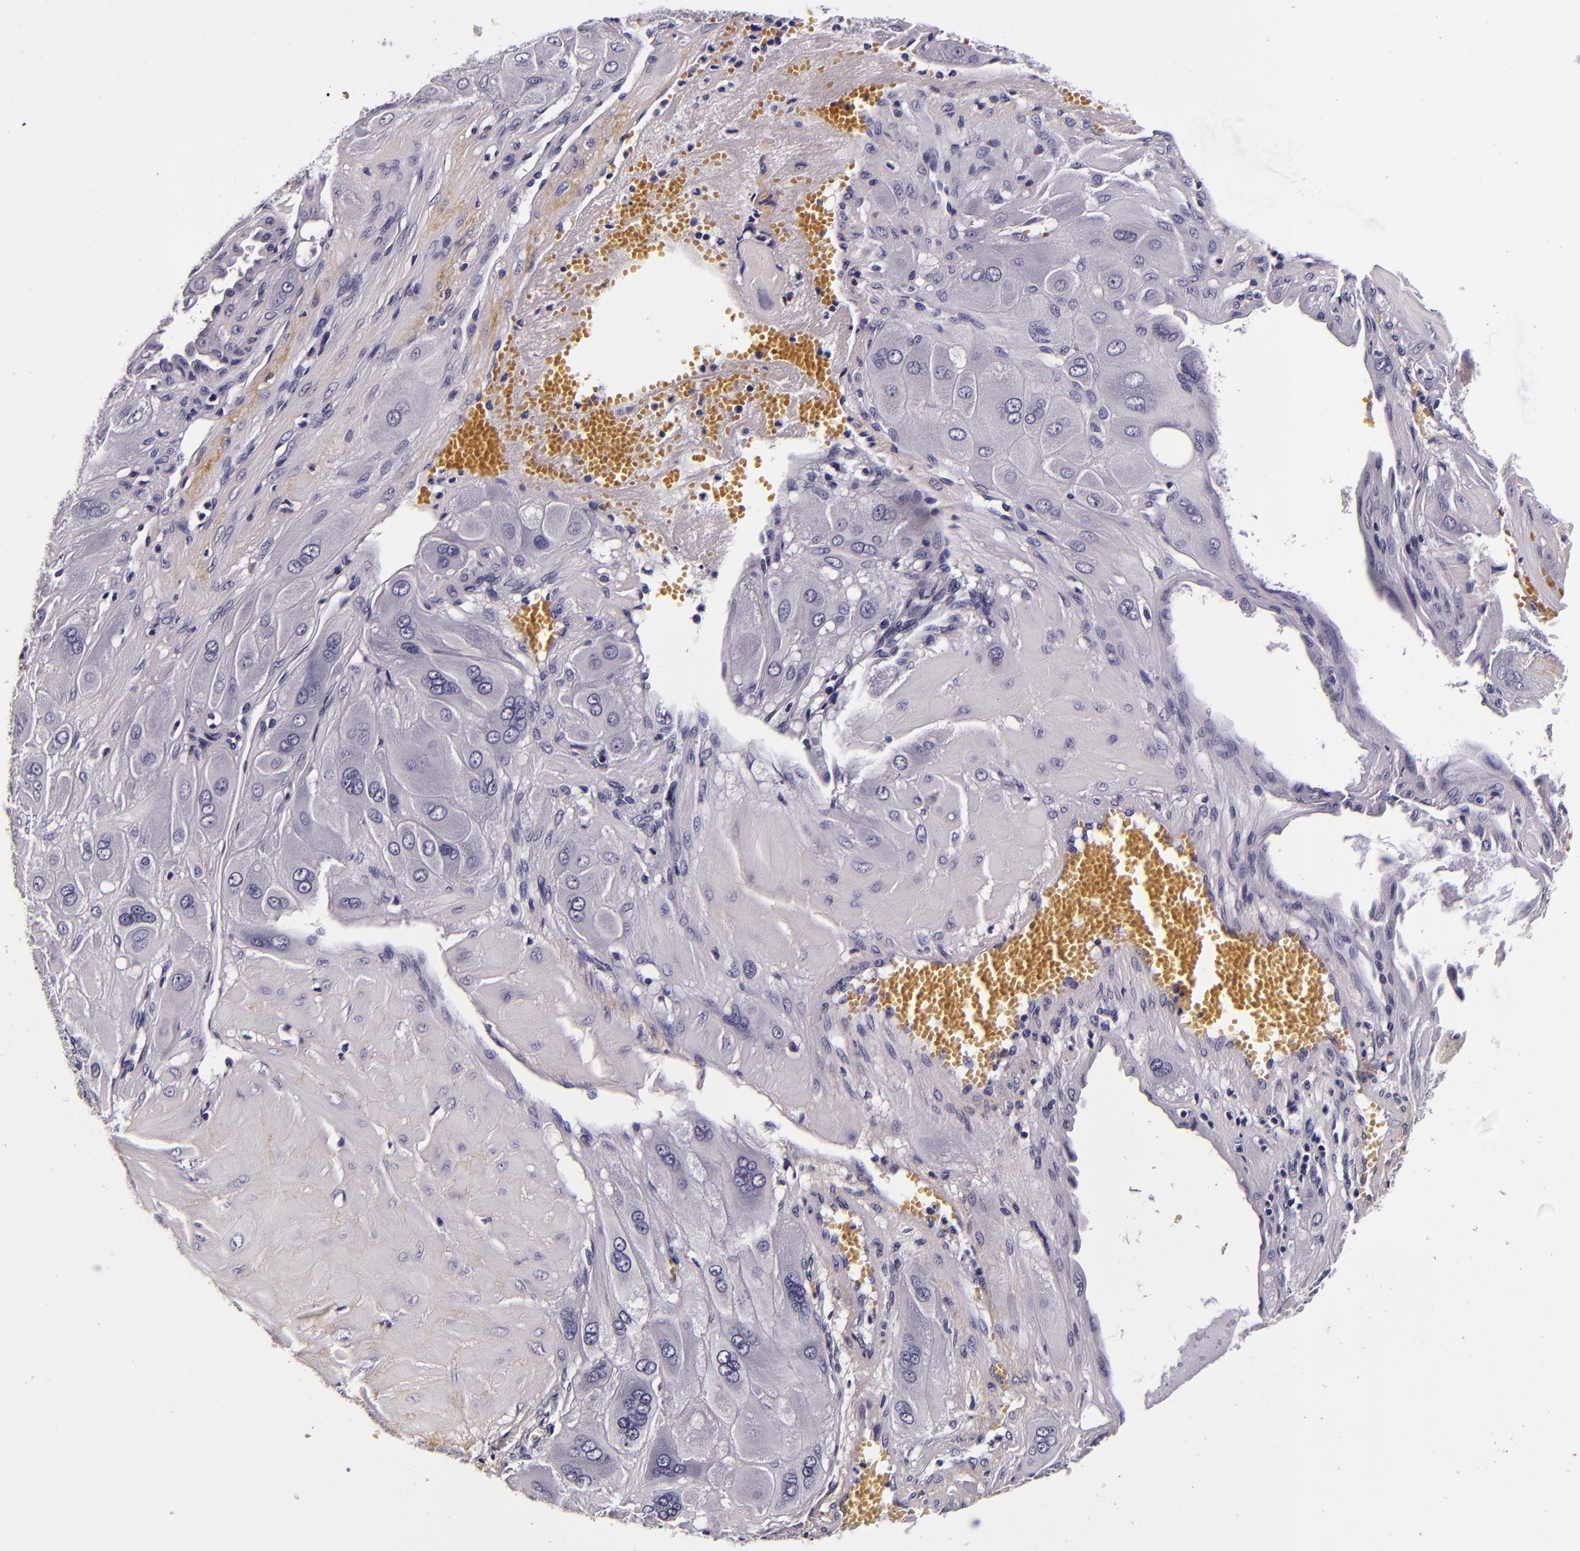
{"staining": {"intensity": "negative", "quantity": "none", "location": "none"}, "tissue": "cervical cancer", "cell_type": "Tumor cells", "image_type": "cancer", "snomed": [{"axis": "morphology", "description": "Squamous cell carcinoma, NOS"}, {"axis": "topography", "description": "Cervix"}], "caption": "The image exhibits no staining of tumor cells in squamous cell carcinoma (cervical). (DAB immunohistochemistry, high magnification).", "gene": "FBN1", "patient": {"sex": "female", "age": 34}}